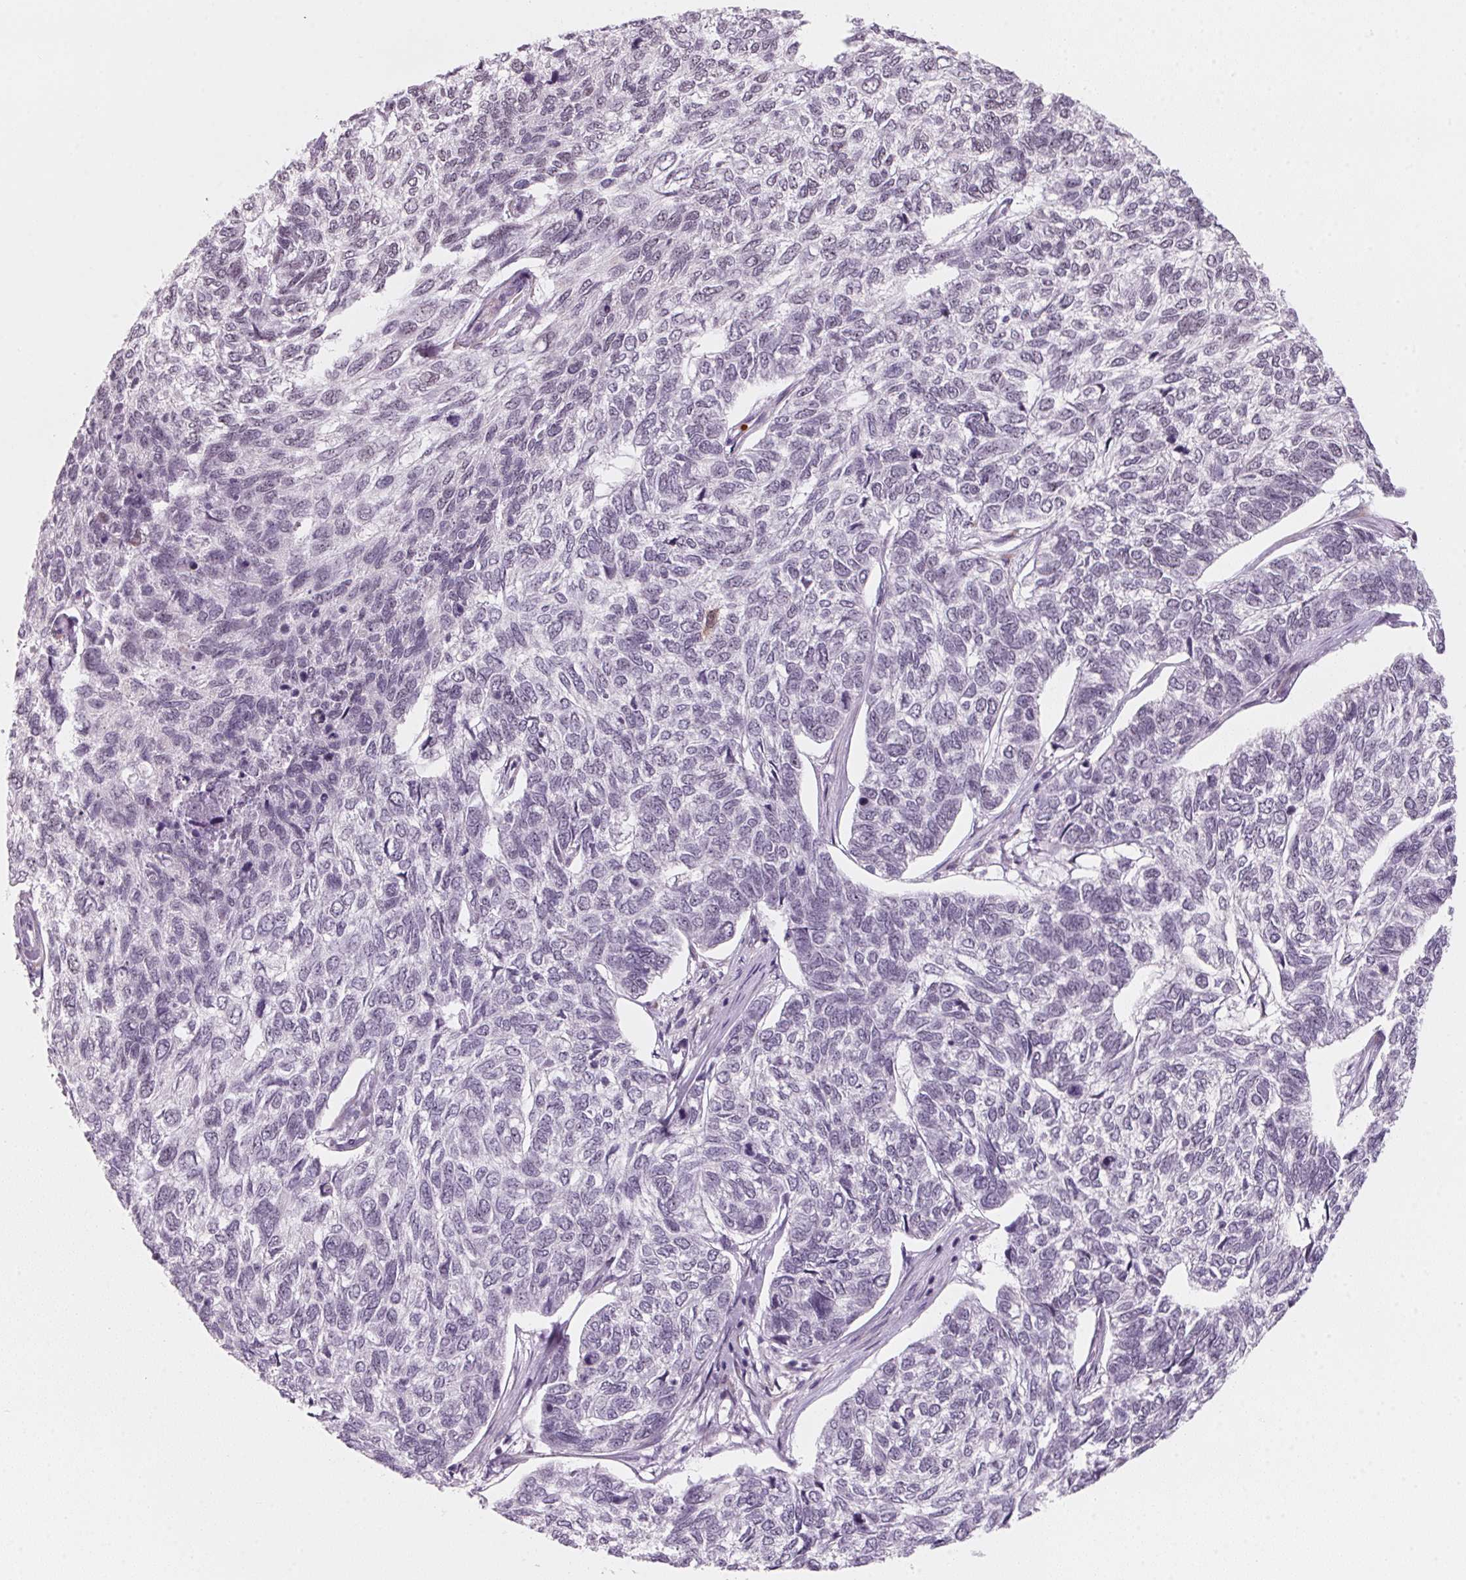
{"staining": {"intensity": "weak", "quantity": "<25%", "location": "nuclear"}, "tissue": "skin cancer", "cell_type": "Tumor cells", "image_type": "cancer", "snomed": [{"axis": "morphology", "description": "Basal cell carcinoma"}, {"axis": "topography", "description": "Skin"}], "caption": "Tumor cells are negative for brown protein staining in skin basal cell carcinoma.", "gene": "DNTTIP2", "patient": {"sex": "female", "age": 65}}